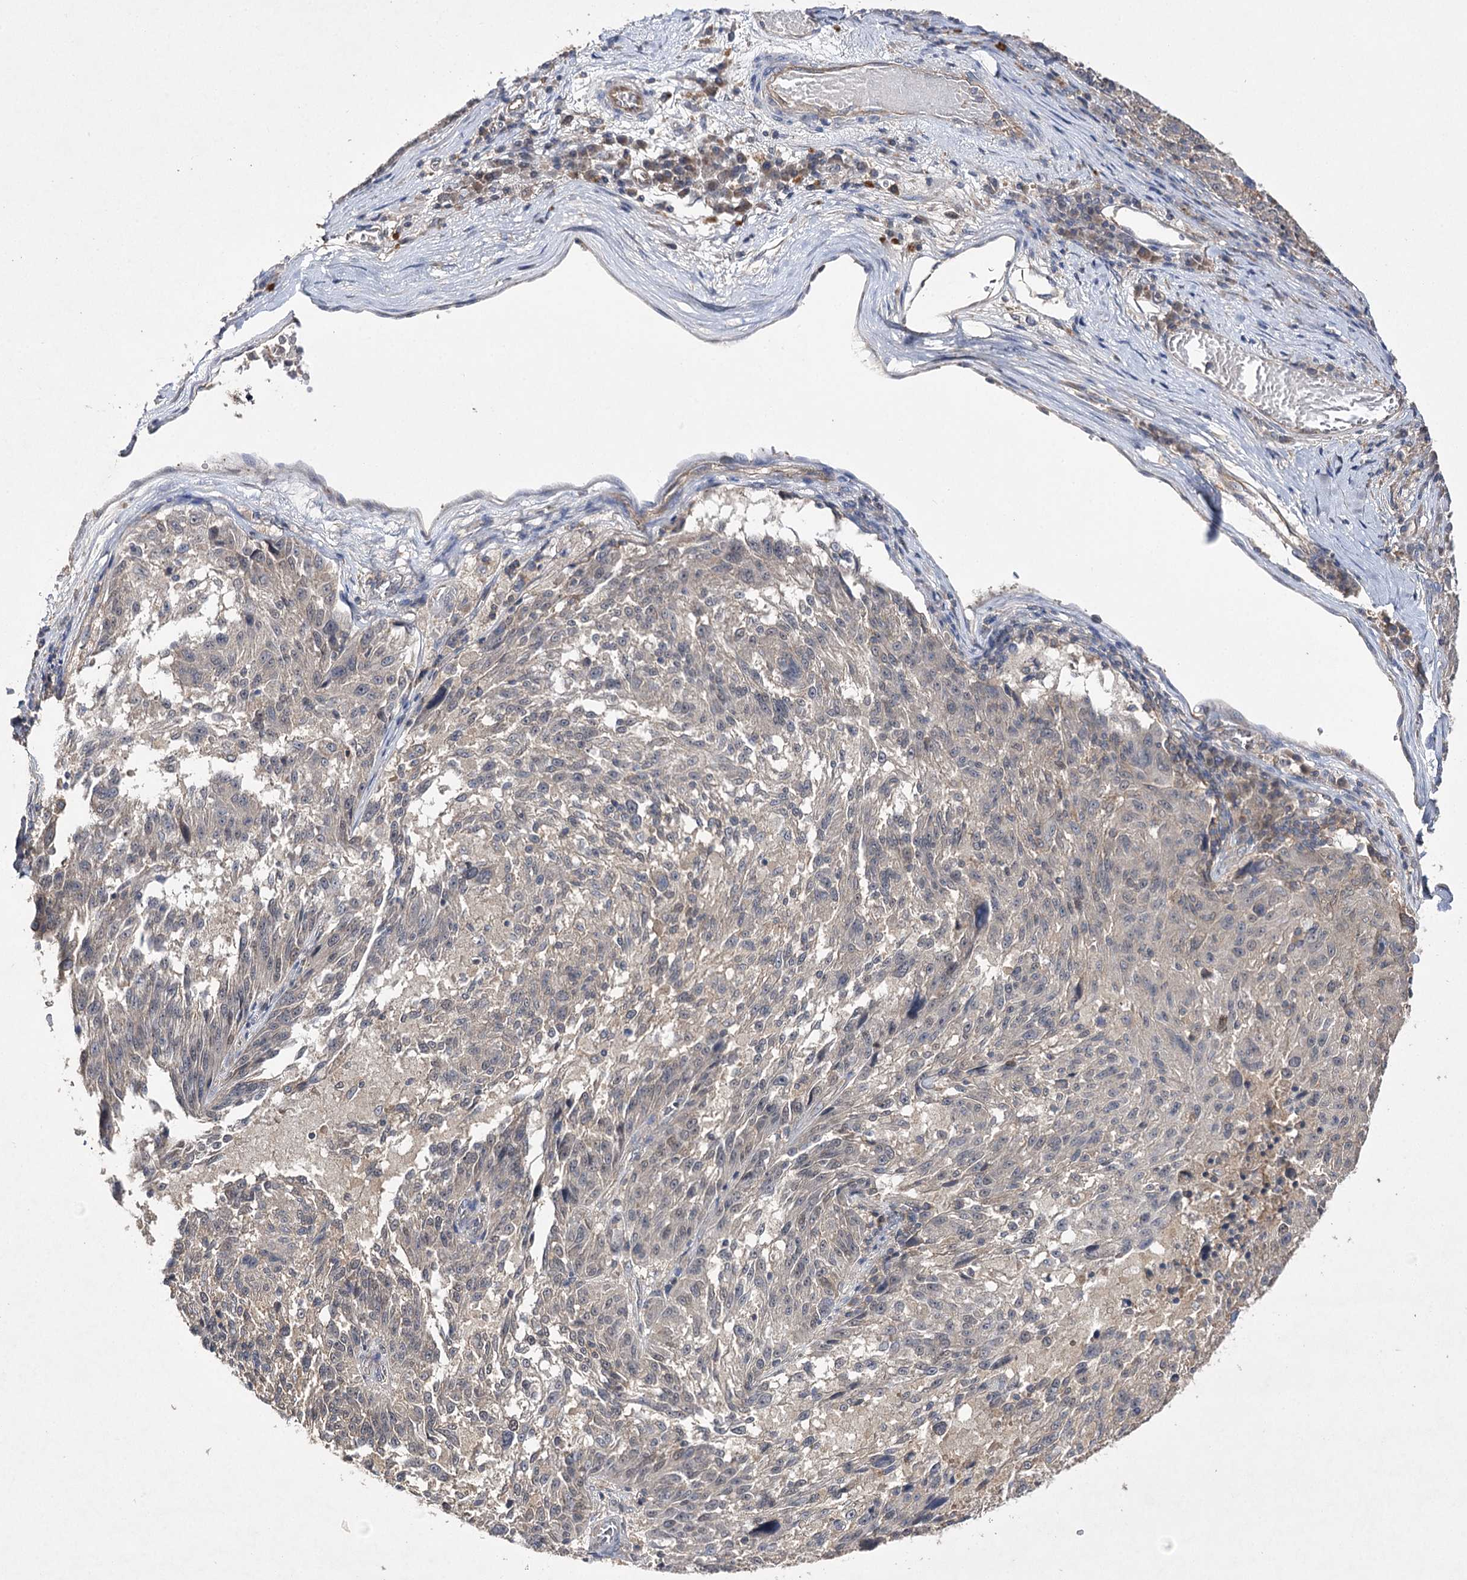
{"staining": {"intensity": "negative", "quantity": "none", "location": "none"}, "tissue": "melanoma", "cell_type": "Tumor cells", "image_type": "cancer", "snomed": [{"axis": "morphology", "description": "Malignant melanoma, NOS"}, {"axis": "topography", "description": "Skin"}], "caption": "Protein analysis of melanoma reveals no significant expression in tumor cells.", "gene": "BCR", "patient": {"sex": "male", "age": 53}}